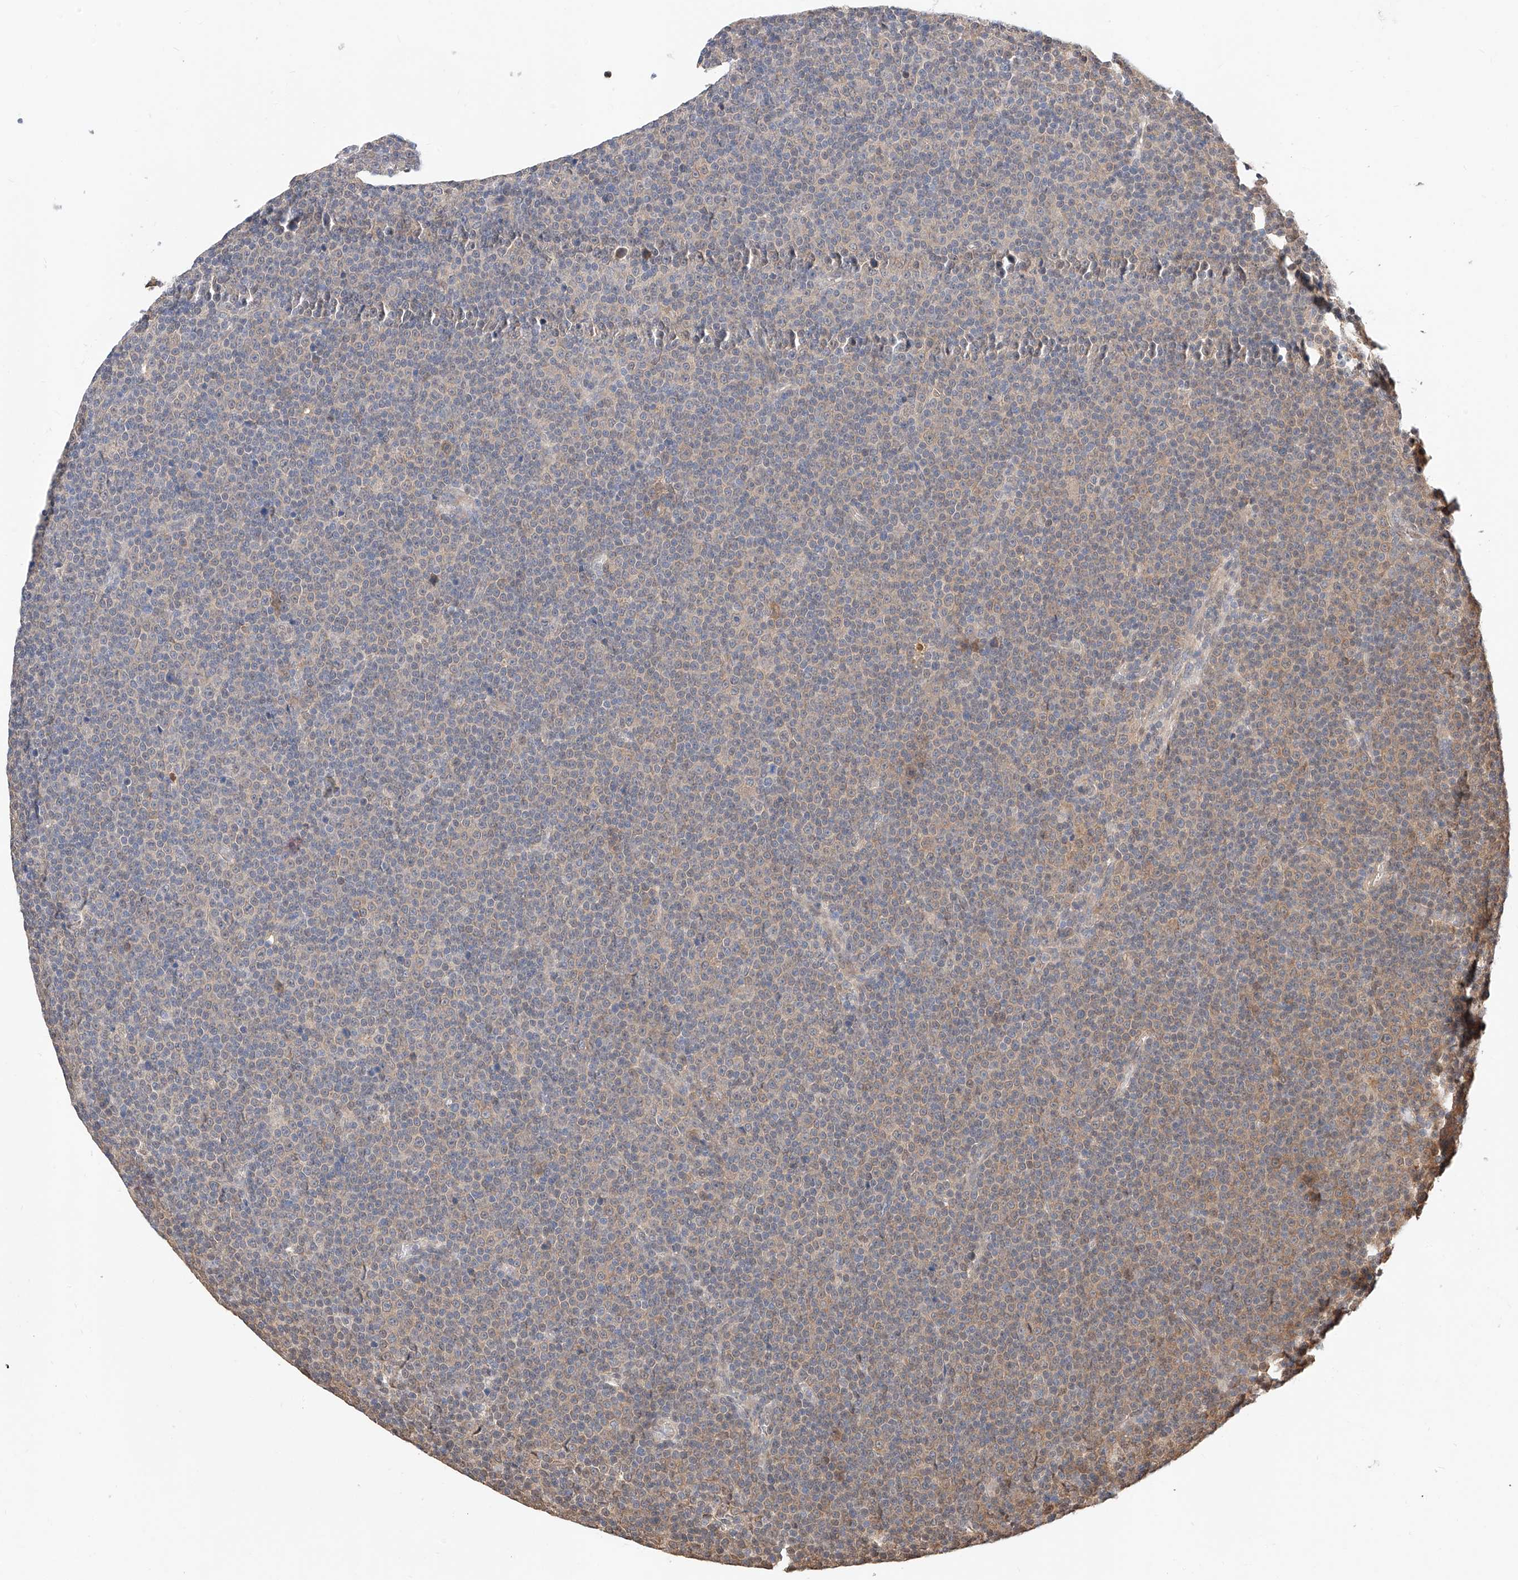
{"staining": {"intensity": "weak", "quantity": "25%-75%", "location": "cytoplasmic/membranous"}, "tissue": "lymphoma", "cell_type": "Tumor cells", "image_type": "cancer", "snomed": [{"axis": "morphology", "description": "Malignant lymphoma, non-Hodgkin's type, Low grade"}, {"axis": "topography", "description": "Lymph node"}], "caption": "Immunohistochemistry staining of lymphoma, which shows low levels of weak cytoplasmic/membranous expression in about 25%-75% of tumor cells indicating weak cytoplasmic/membranous protein expression. The staining was performed using DAB (3,3'-diaminobenzidine) (brown) for protein detection and nuclei were counterstained in hematoxylin (blue).", "gene": "ZSCAN4", "patient": {"sex": "female", "age": 67}}